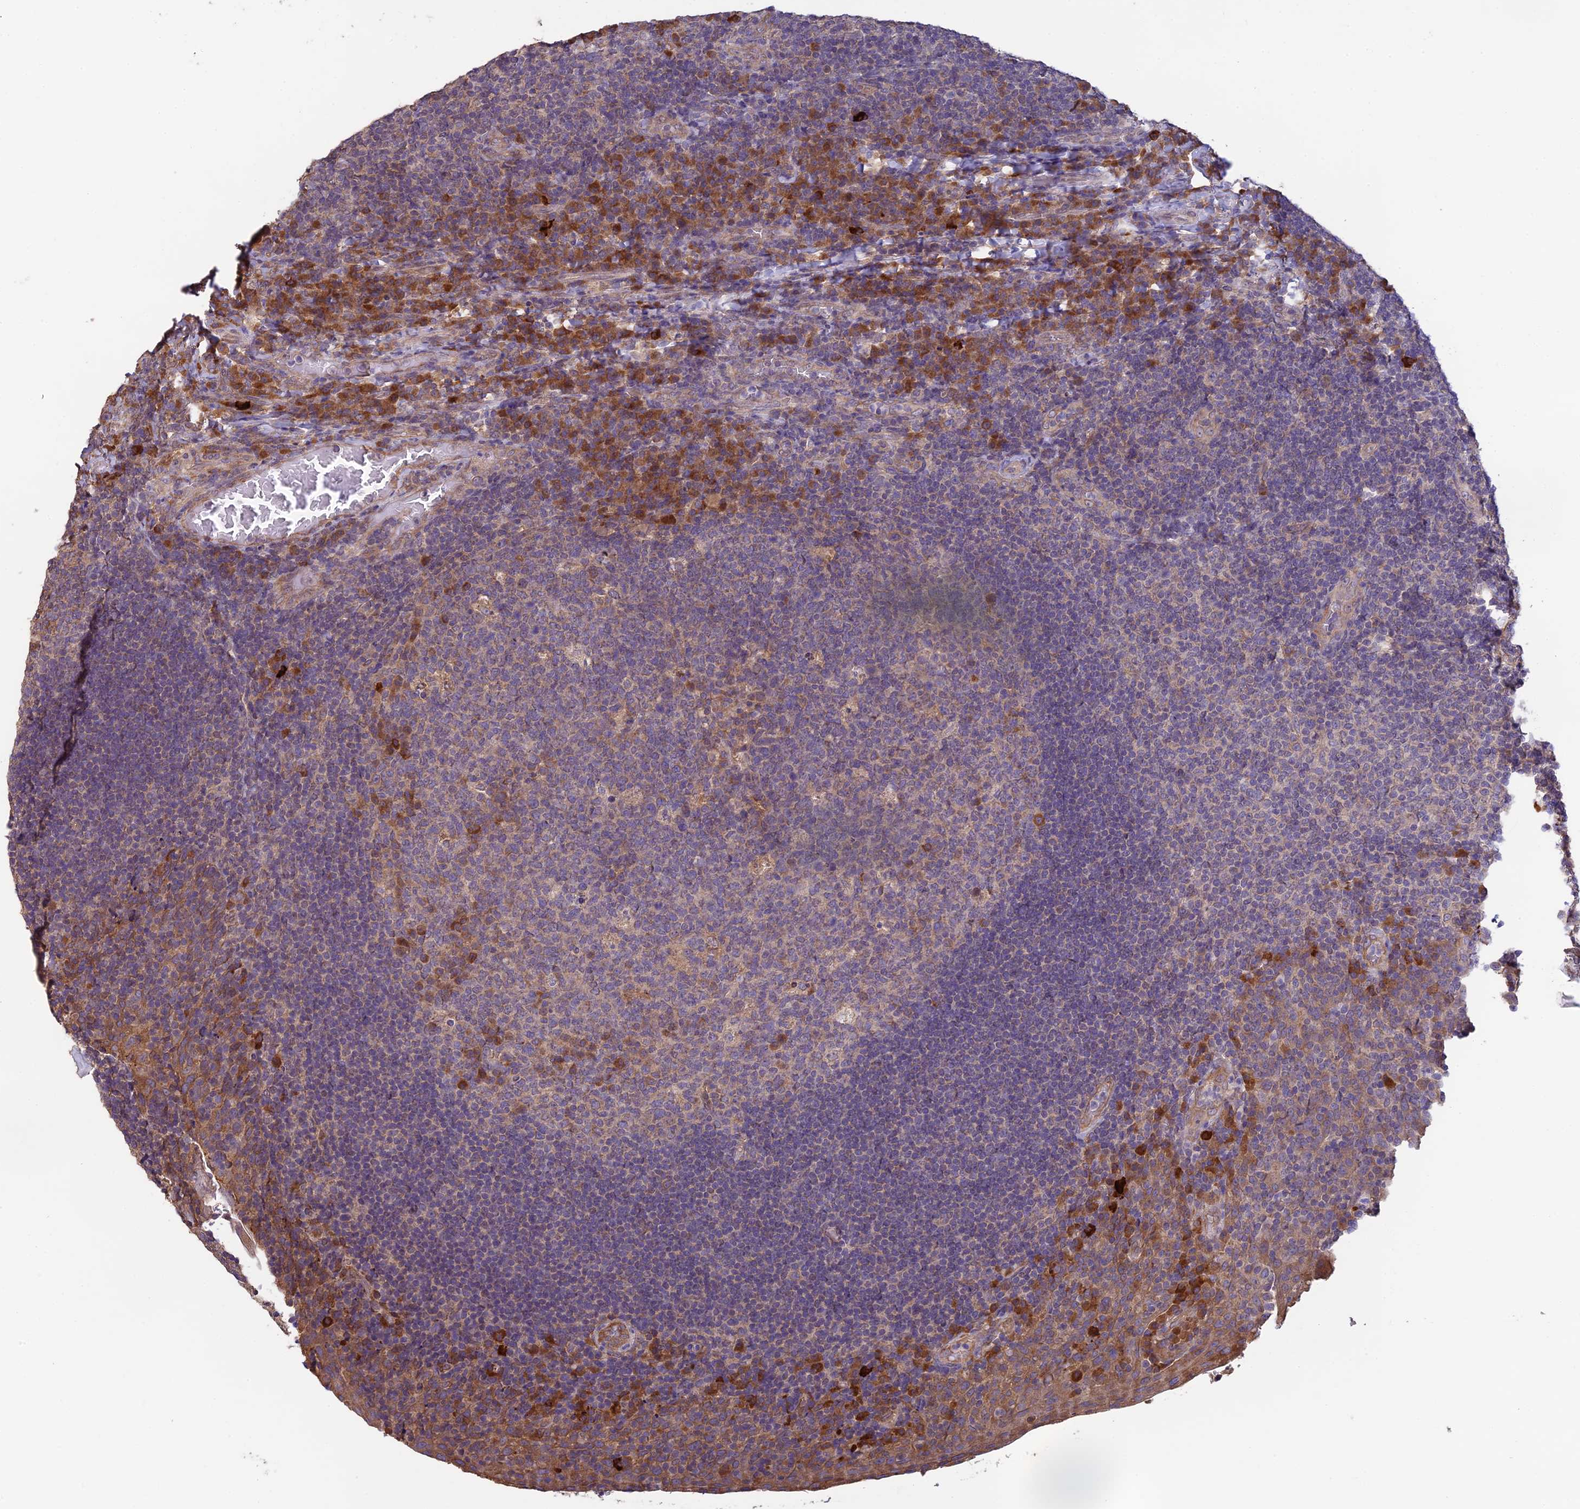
{"staining": {"intensity": "moderate", "quantity": "<25%", "location": "cytoplasmic/membranous"}, "tissue": "tonsil", "cell_type": "Germinal center cells", "image_type": "normal", "snomed": [{"axis": "morphology", "description": "Normal tissue, NOS"}, {"axis": "topography", "description": "Tonsil"}], "caption": "Immunohistochemical staining of unremarkable human tonsil shows moderate cytoplasmic/membranous protein positivity in about <25% of germinal center cells.", "gene": "MRNIP", "patient": {"sex": "male", "age": 17}}